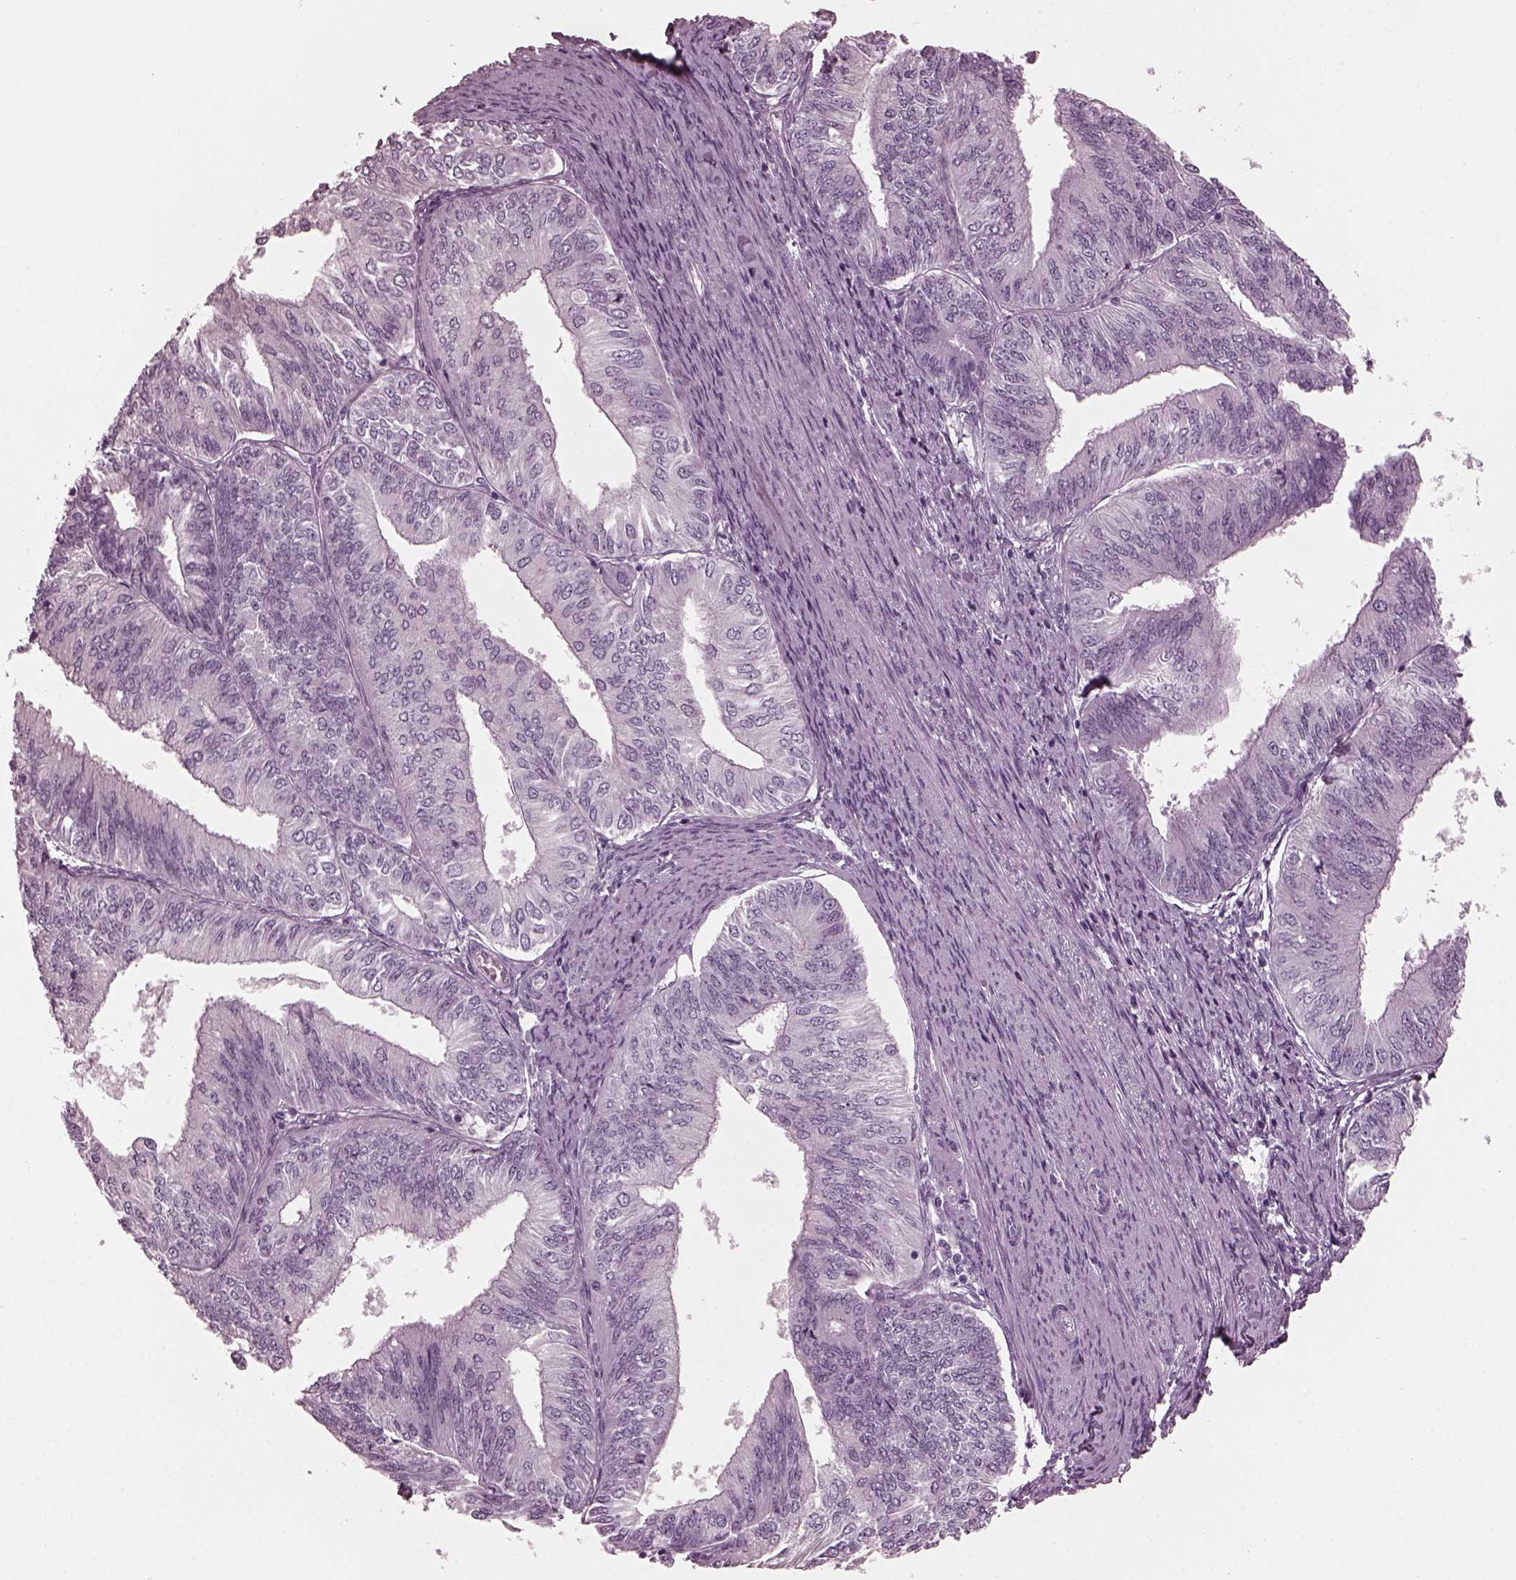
{"staining": {"intensity": "negative", "quantity": "none", "location": "none"}, "tissue": "endometrial cancer", "cell_type": "Tumor cells", "image_type": "cancer", "snomed": [{"axis": "morphology", "description": "Adenocarcinoma, NOS"}, {"axis": "topography", "description": "Endometrium"}], "caption": "Immunohistochemistry micrograph of adenocarcinoma (endometrial) stained for a protein (brown), which exhibits no positivity in tumor cells.", "gene": "GRM6", "patient": {"sex": "female", "age": 58}}